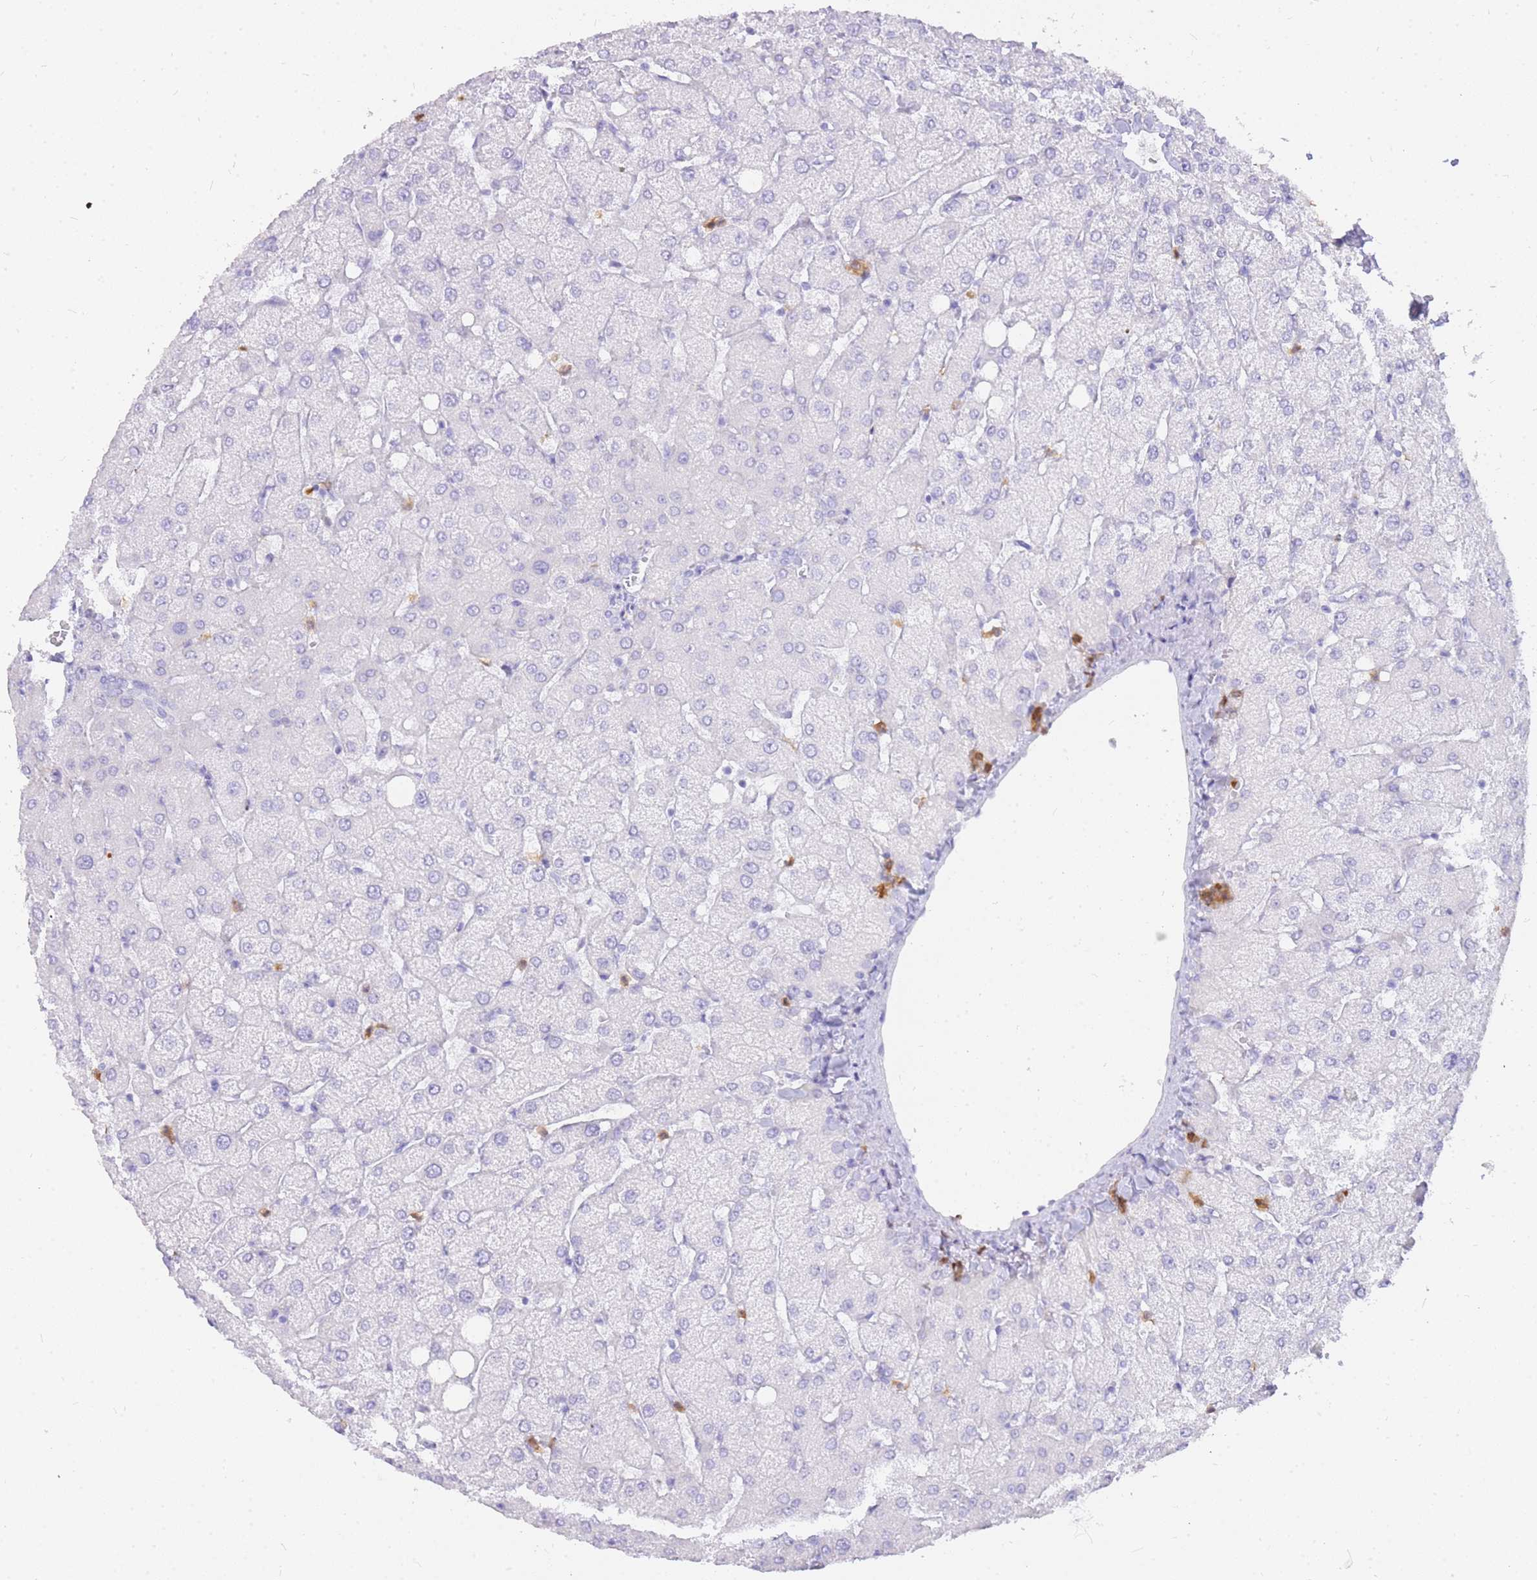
{"staining": {"intensity": "negative", "quantity": "none", "location": "none"}, "tissue": "liver", "cell_type": "Cholangiocytes", "image_type": "normal", "snomed": [{"axis": "morphology", "description": "Normal tissue, NOS"}, {"axis": "topography", "description": "Liver"}], "caption": "Cholangiocytes show no significant positivity in normal liver. (Brightfield microscopy of DAB (3,3'-diaminobenzidine) immunohistochemistry at high magnification).", "gene": "HERC1", "patient": {"sex": "female", "age": 54}}